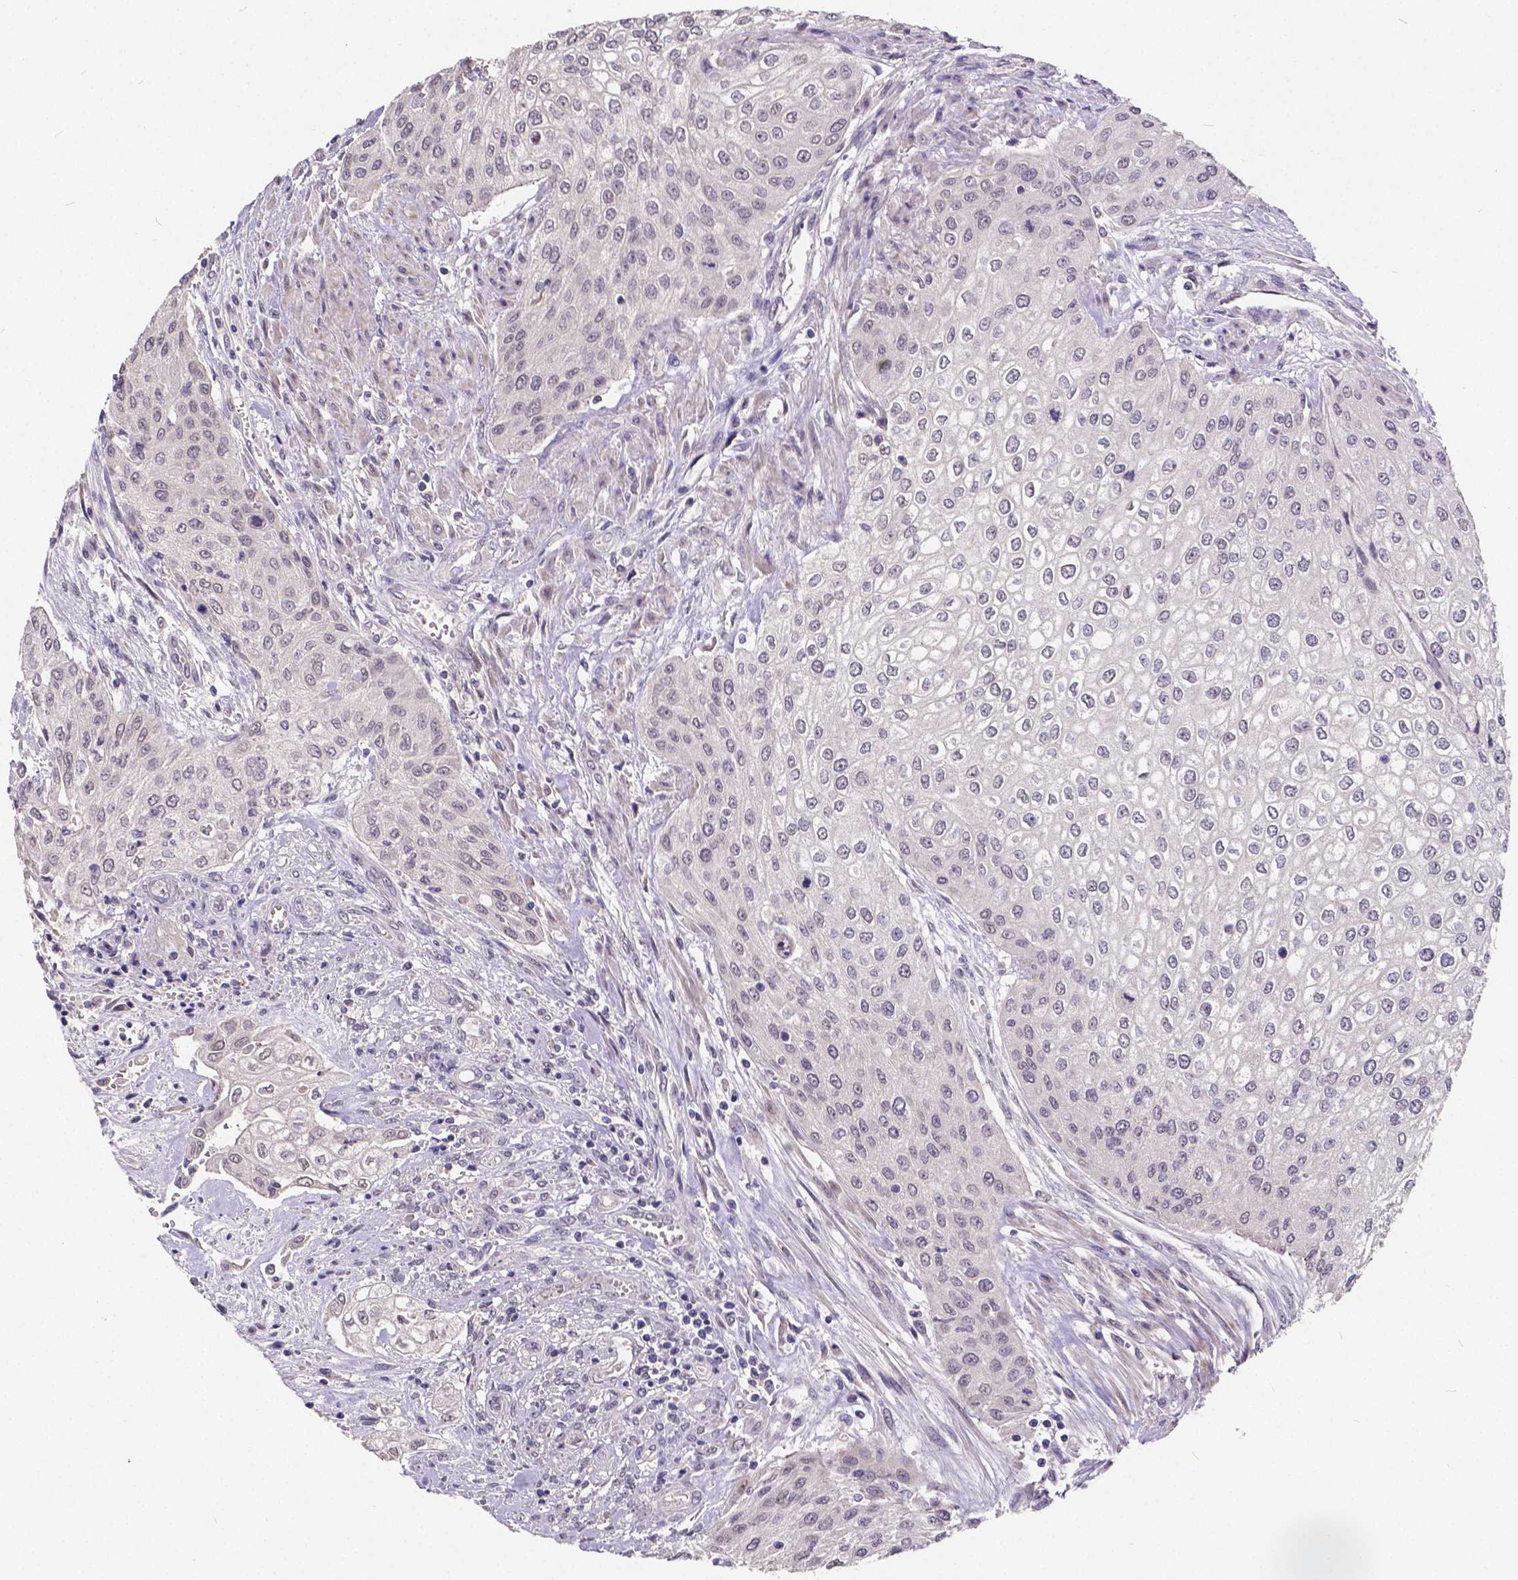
{"staining": {"intensity": "negative", "quantity": "none", "location": "none"}, "tissue": "urothelial cancer", "cell_type": "Tumor cells", "image_type": "cancer", "snomed": [{"axis": "morphology", "description": "Urothelial carcinoma, High grade"}, {"axis": "topography", "description": "Urinary bladder"}], "caption": "Immunohistochemistry micrograph of high-grade urothelial carcinoma stained for a protein (brown), which demonstrates no staining in tumor cells. The staining is performed using DAB (3,3'-diaminobenzidine) brown chromogen with nuclei counter-stained in using hematoxylin.", "gene": "CTNNA2", "patient": {"sex": "male", "age": 62}}